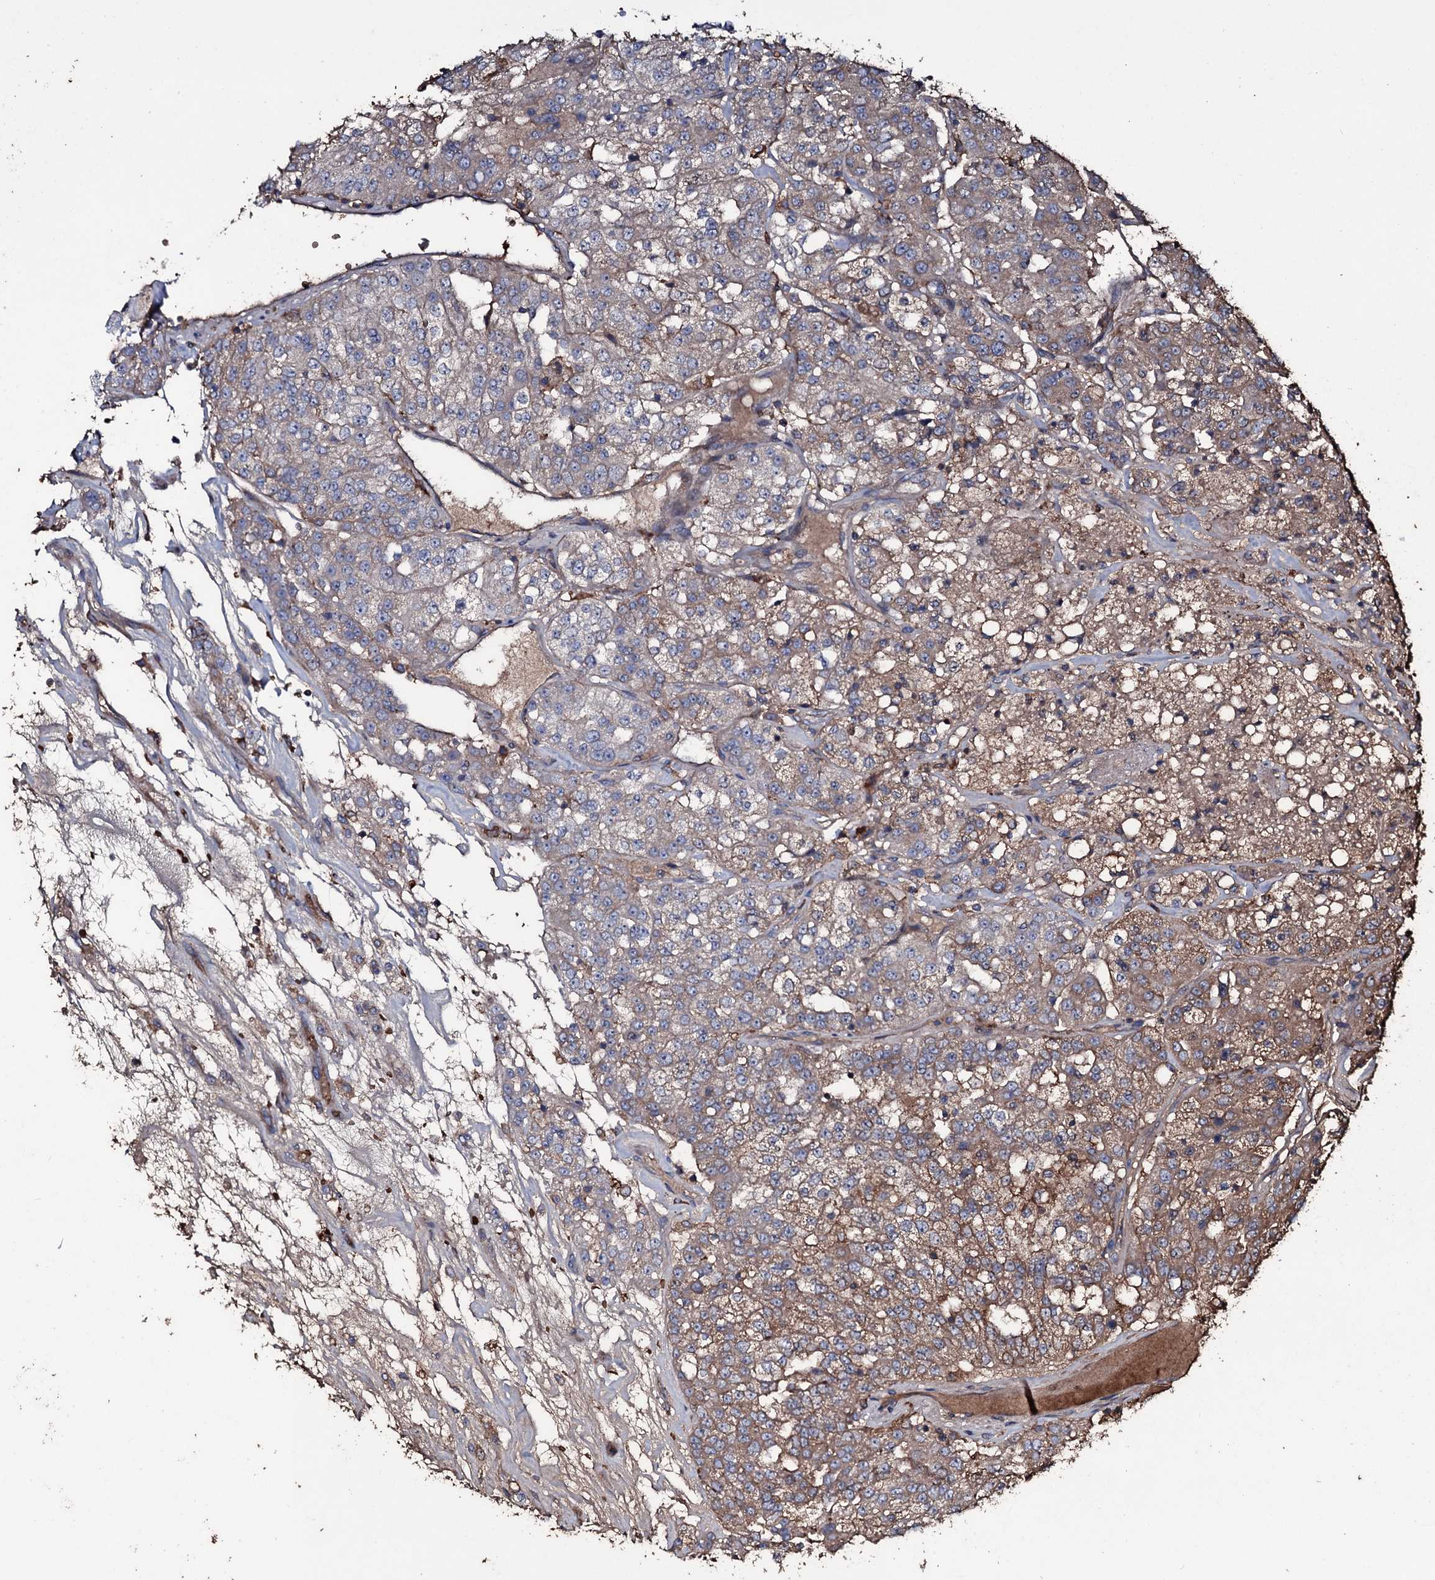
{"staining": {"intensity": "moderate", "quantity": "<25%", "location": "cytoplasmic/membranous"}, "tissue": "renal cancer", "cell_type": "Tumor cells", "image_type": "cancer", "snomed": [{"axis": "morphology", "description": "Adenocarcinoma, NOS"}, {"axis": "topography", "description": "Kidney"}], "caption": "This is a histology image of immunohistochemistry staining of renal cancer, which shows moderate expression in the cytoplasmic/membranous of tumor cells.", "gene": "ZSWIM8", "patient": {"sex": "female", "age": 63}}